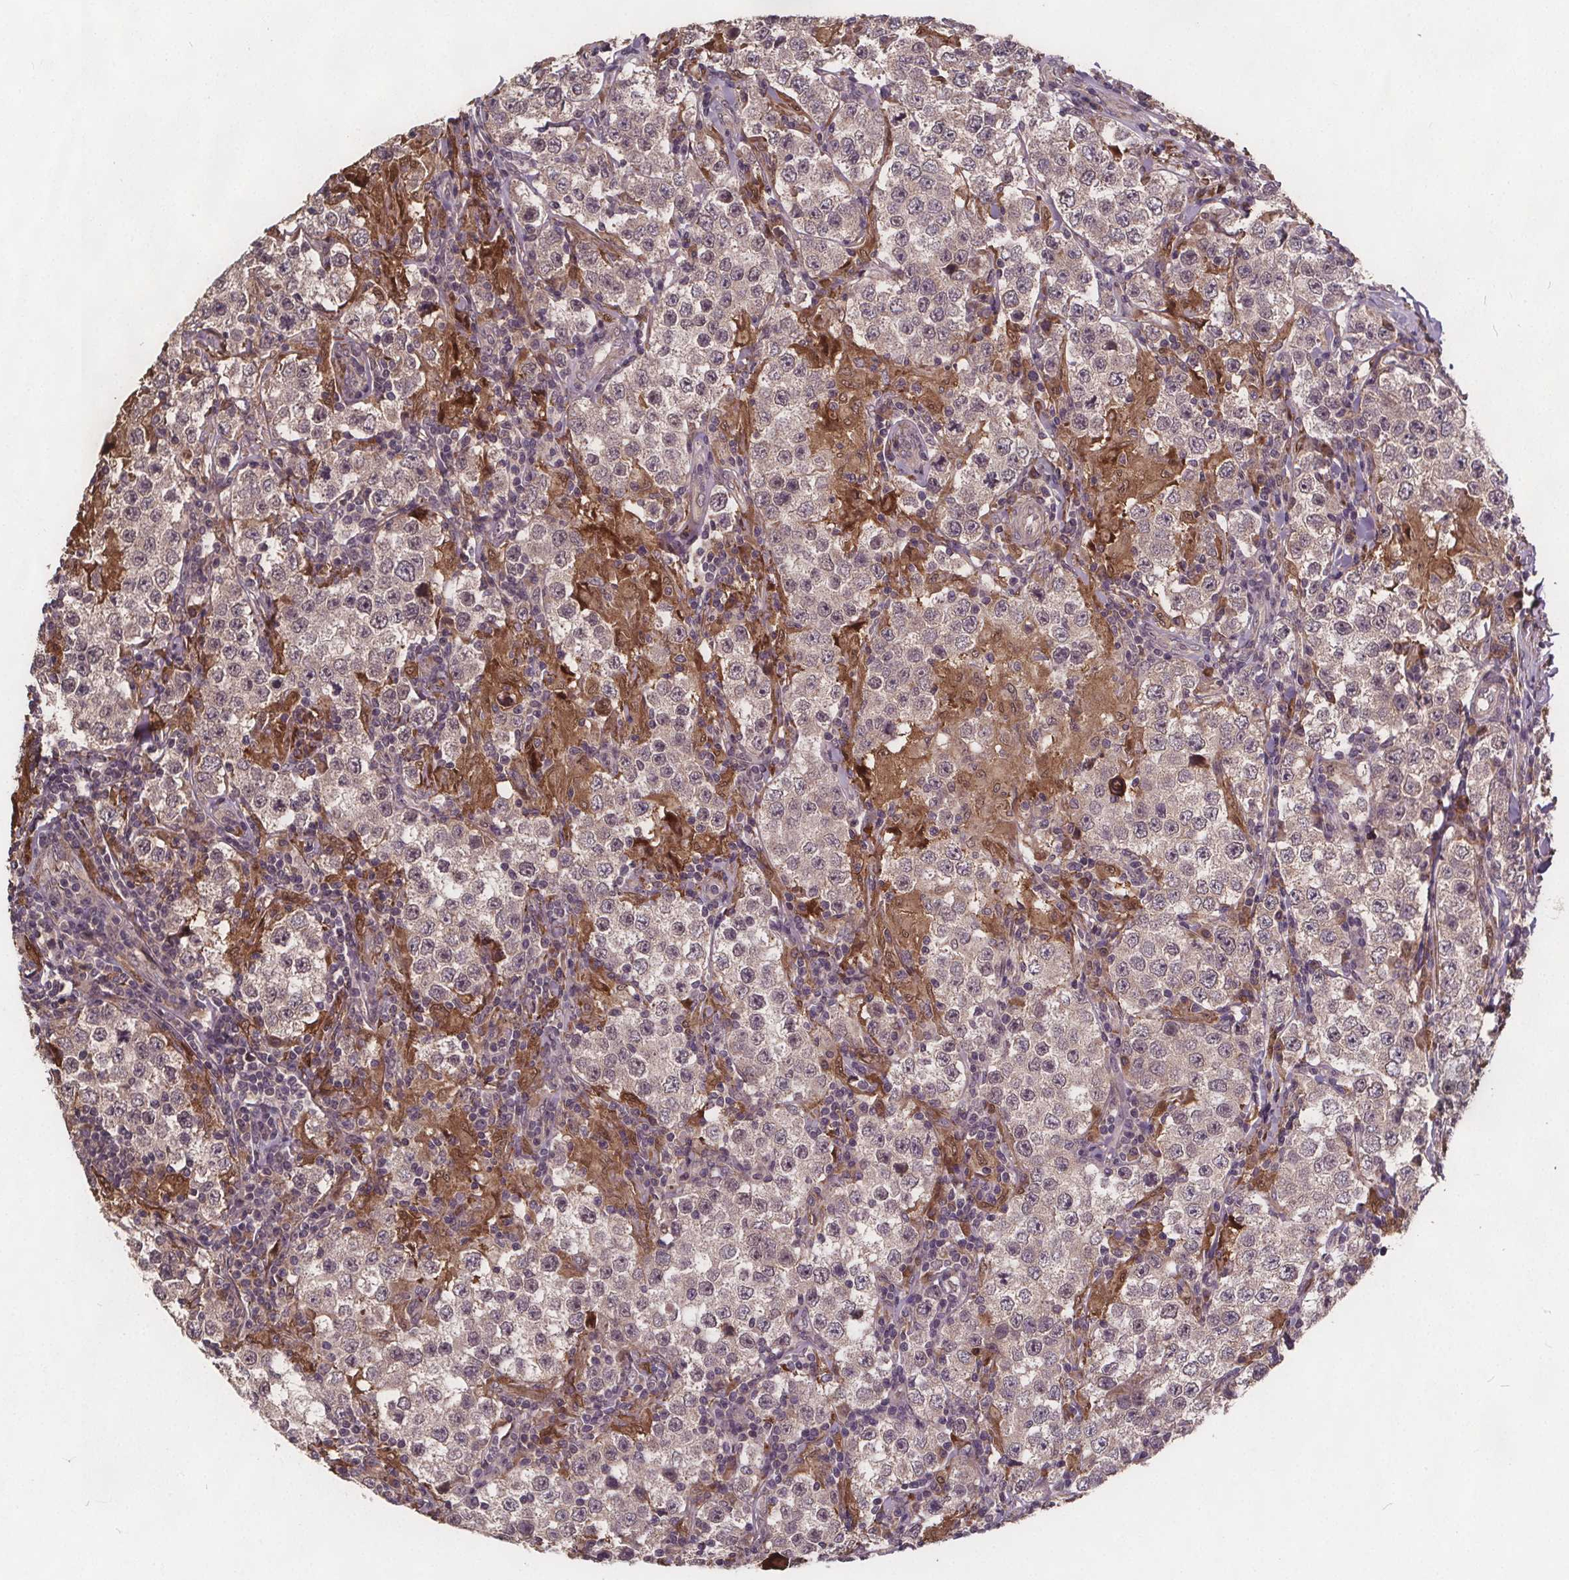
{"staining": {"intensity": "negative", "quantity": "none", "location": "none"}, "tissue": "testis cancer", "cell_type": "Tumor cells", "image_type": "cancer", "snomed": [{"axis": "morphology", "description": "Seminoma, NOS"}, {"axis": "morphology", "description": "Carcinoma, Embryonal, NOS"}, {"axis": "topography", "description": "Testis"}], "caption": "DAB immunohistochemical staining of testis cancer (seminoma) reveals no significant staining in tumor cells.", "gene": "USP9X", "patient": {"sex": "male", "age": 41}}